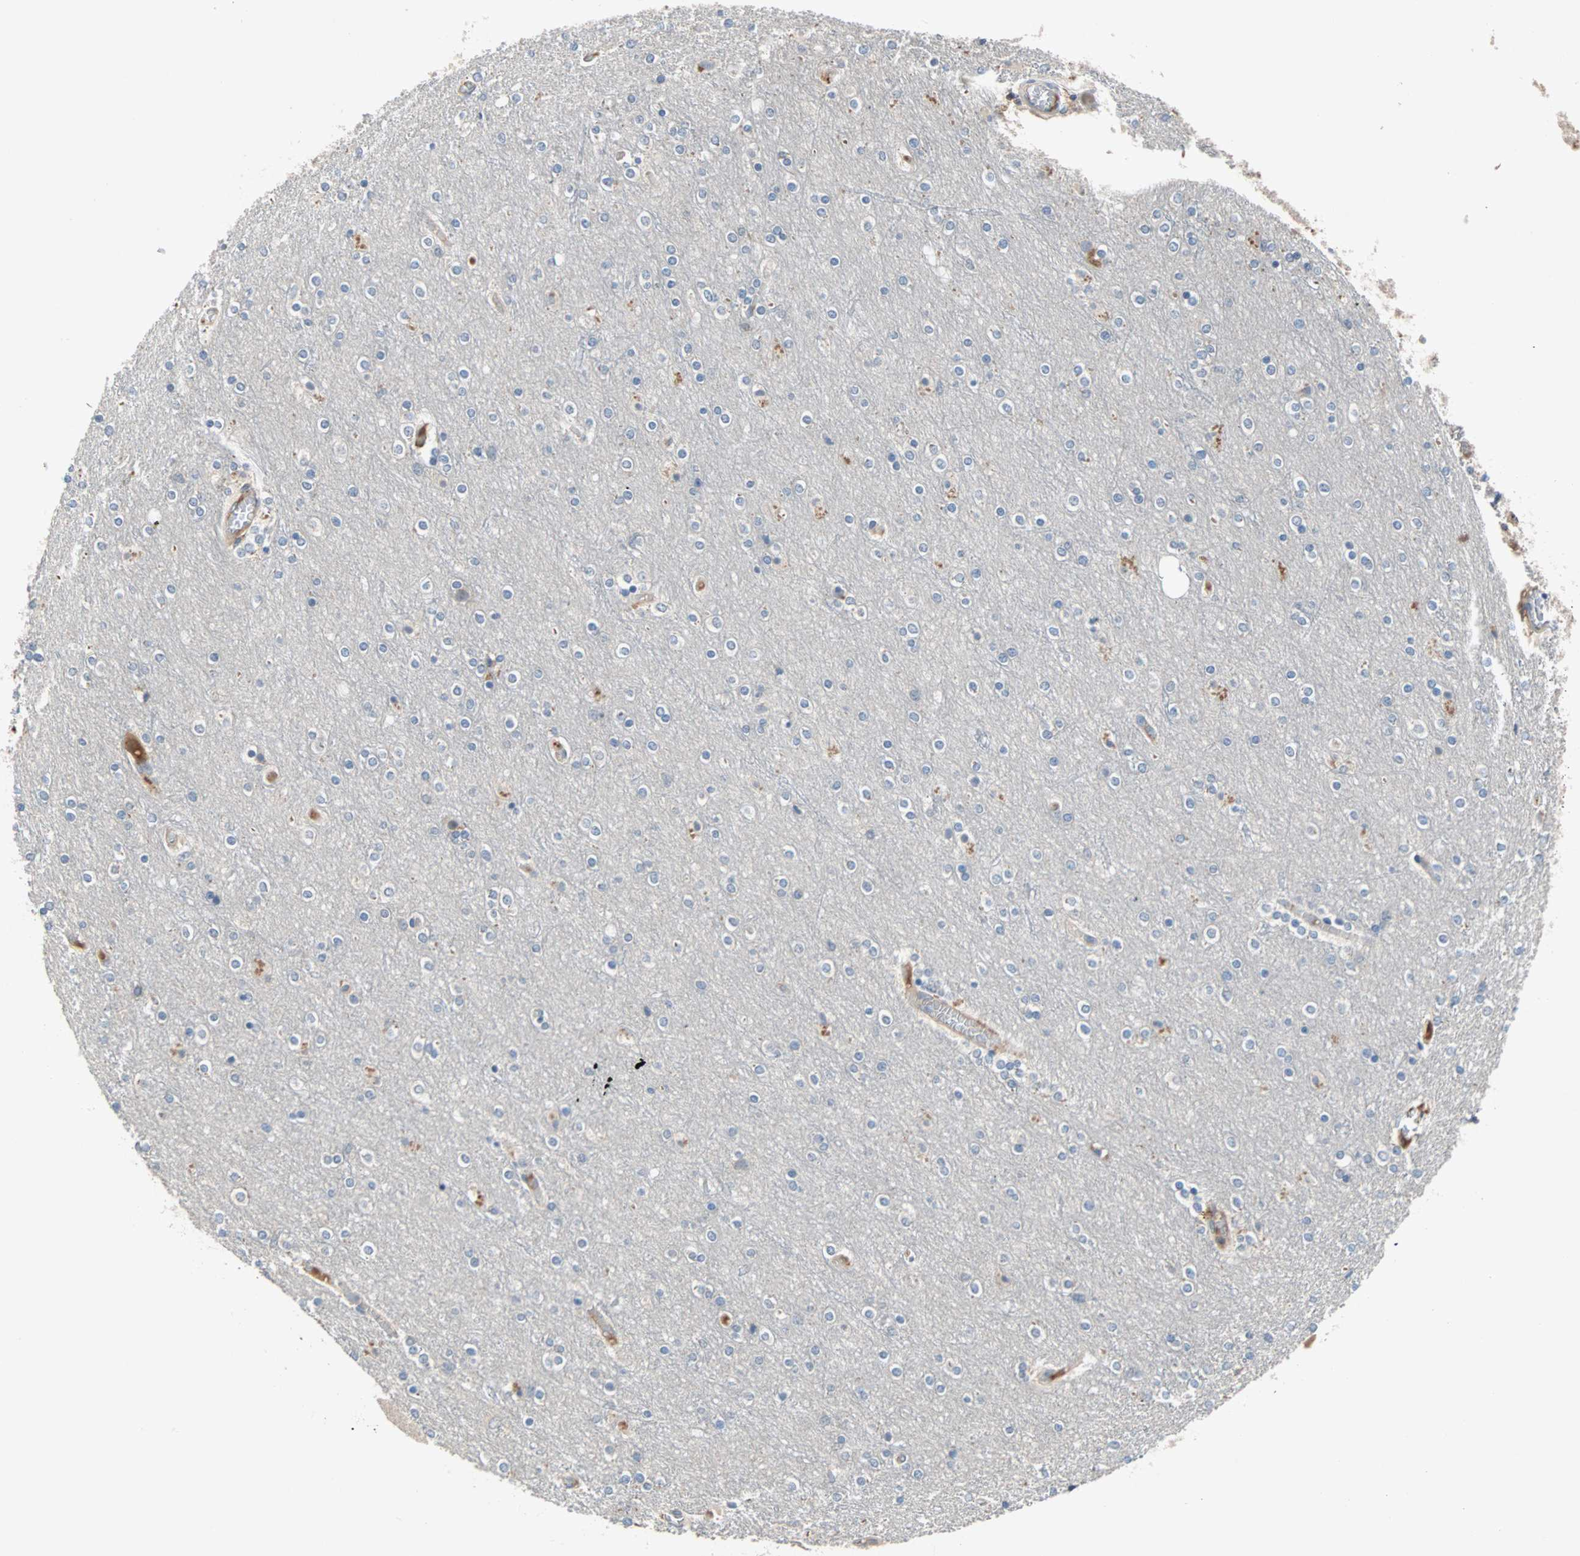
{"staining": {"intensity": "negative", "quantity": "none", "location": "none"}, "tissue": "cerebral cortex", "cell_type": "Endothelial cells", "image_type": "normal", "snomed": [{"axis": "morphology", "description": "Normal tissue, NOS"}, {"axis": "topography", "description": "Cerebral cortex"}], "caption": "IHC micrograph of benign cerebral cortex: human cerebral cortex stained with DAB demonstrates no significant protein expression in endothelial cells.", "gene": "MAP4K1", "patient": {"sex": "female", "age": 54}}